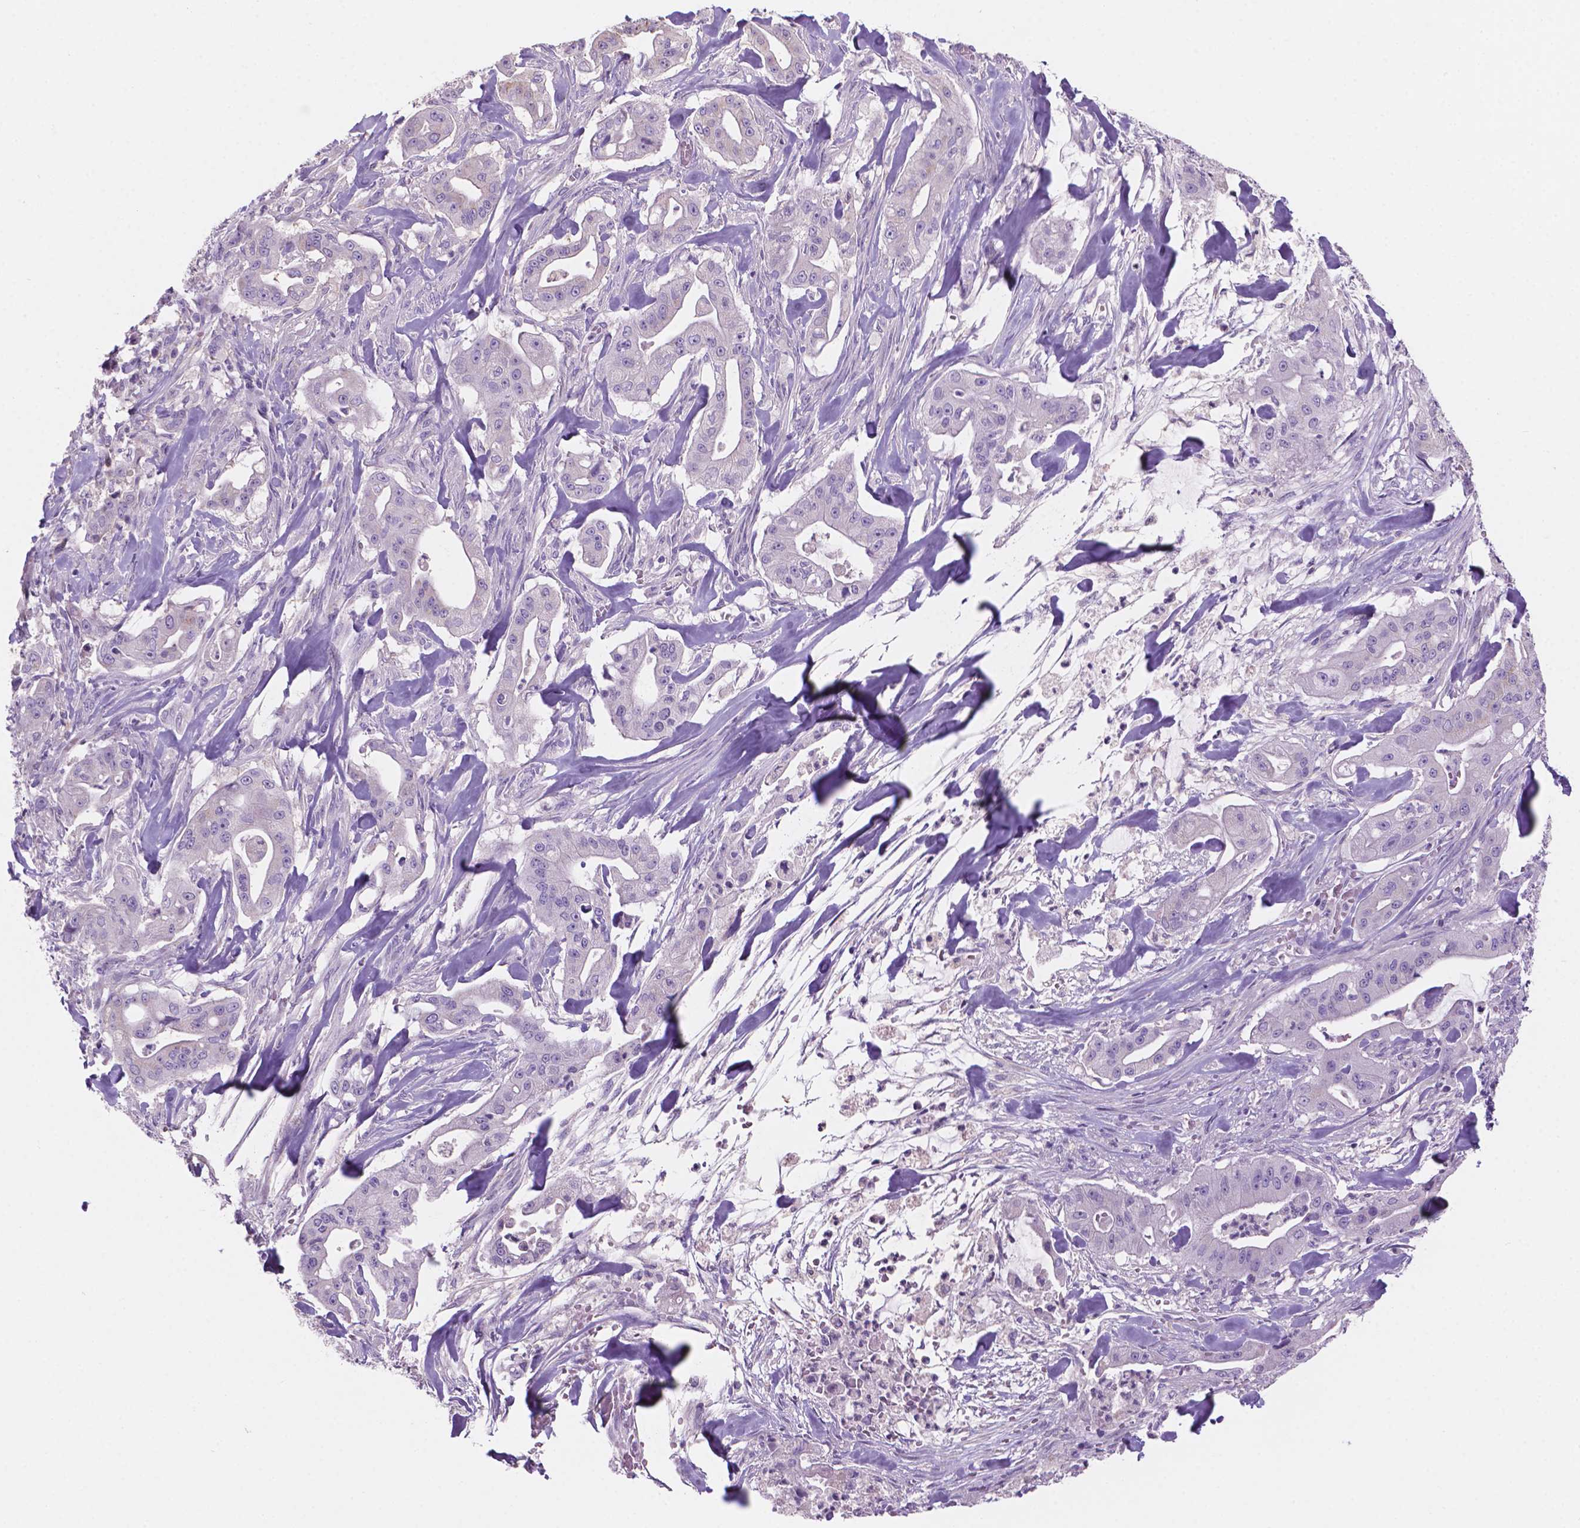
{"staining": {"intensity": "negative", "quantity": "none", "location": "none"}, "tissue": "pancreatic cancer", "cell_type": "Tumor cells", "image_type": "cancer", "snomed": [{"axis": "morphology", "description": "Normal tissue, NOS"}, {"axis": "morphology", "description": "Inflammation, NOS"}, {"axis": "morphology", "description": "Adenocarcinoma, NOS"}, {"axis": "topography", "description": "Pancreas"}], "caption": "A high-resolution image shows immunohistochemistry (IHC) staining of adenocarcinoma (pancreatic), which exhibits no significant staining in tumor cells. (DAB immunohistochemistry (IHC), high magnification).", "gene": "SBSN", "patient": {"sex": "male", "age": 57}}